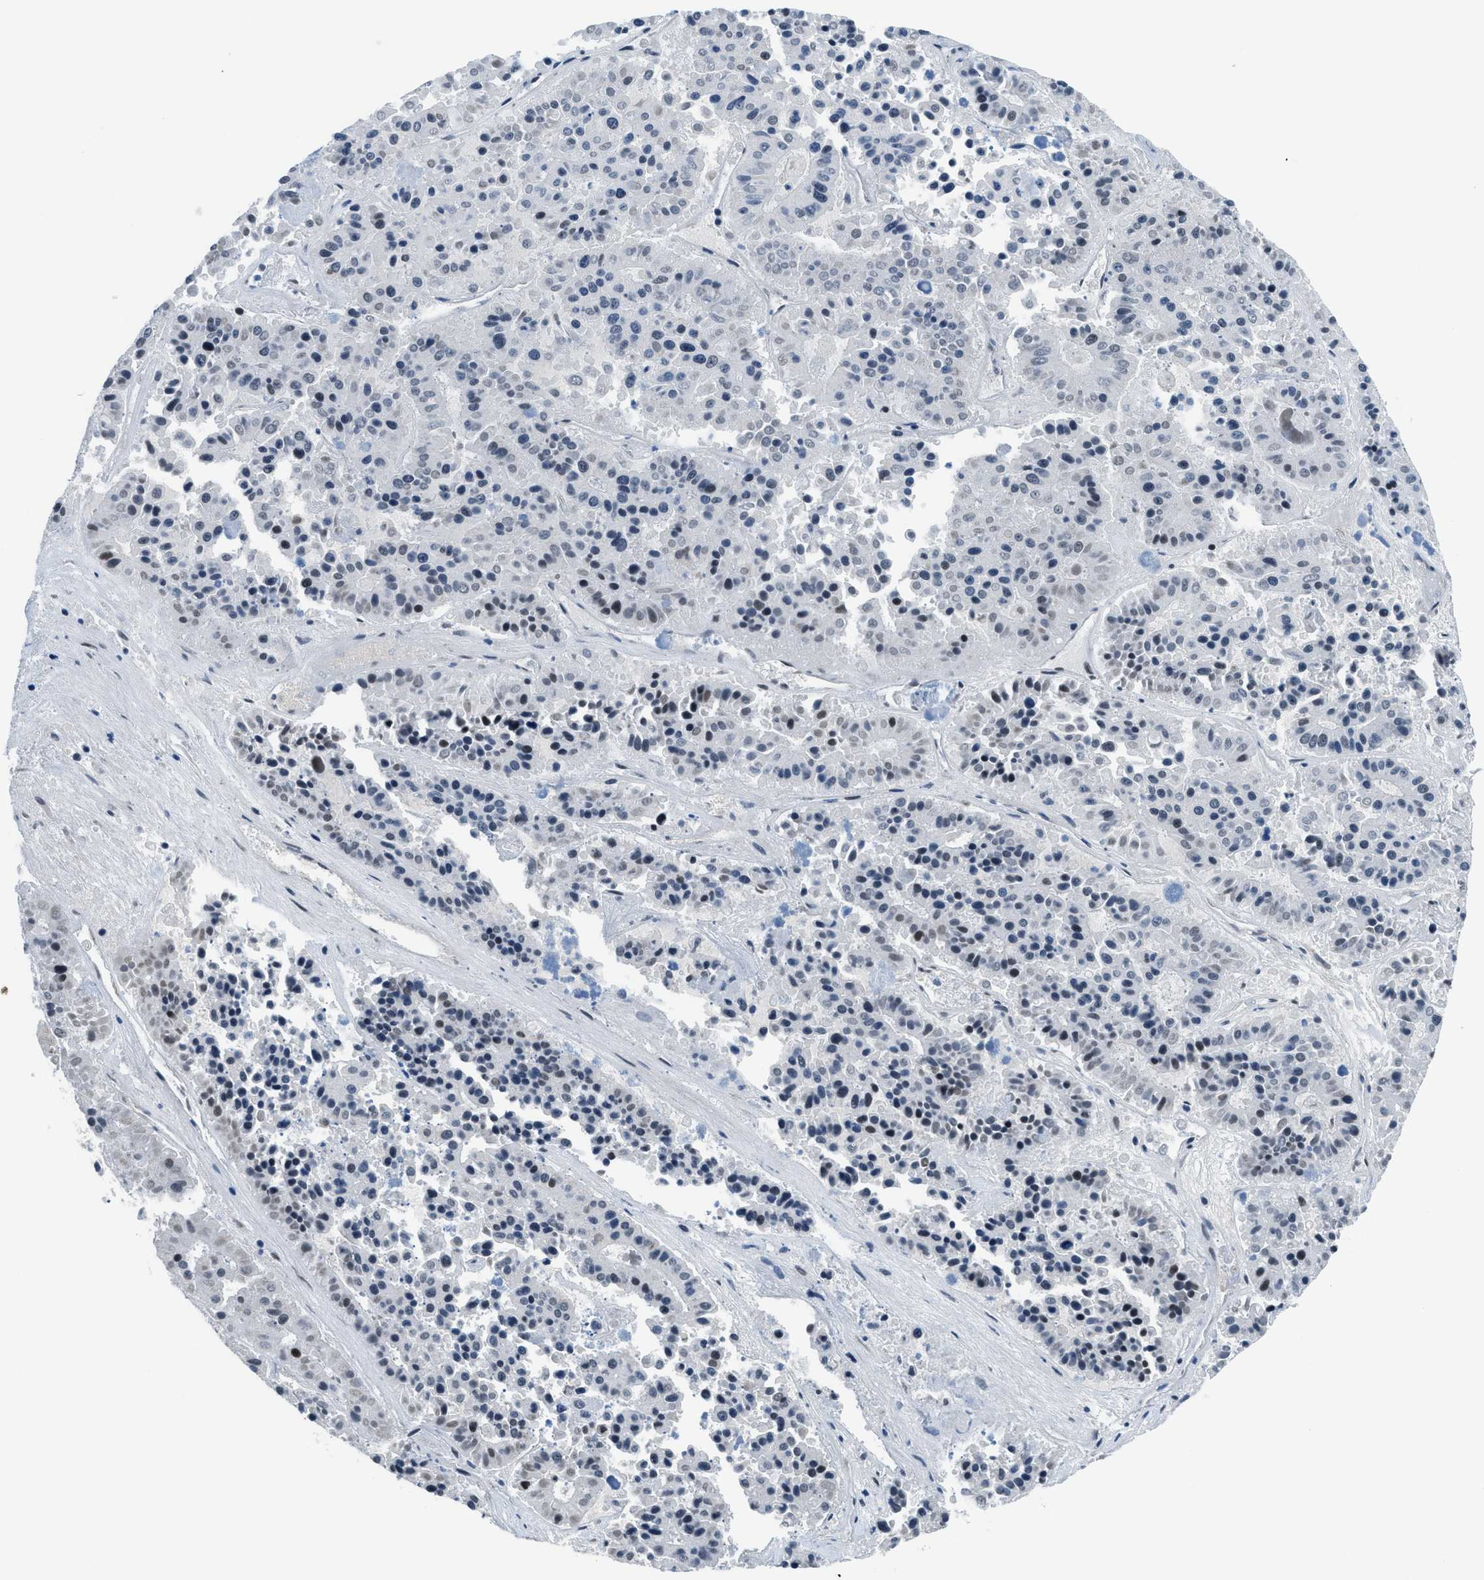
{"staining": {"intensity": "moderate", "quantity": "<25%", "location": "nuclear"}, "tissue": "pancreatic cancer", "cell_type": "Tumor cells", "image_type": "cancer", "snomed": [{"axis": "morphology", "description": "Adenocarcinoma, NOS"}, {"axis": "topography", "description": "Pancreas"}], "caption": "Protein staining of pancreatic adenocarcinoma tissue demonstrates moderate nuclear positivity in about <25% of tumor cells. (Brightfield microscopy of DAB IHC at high magnification).", "gene": "SMARCB1", "patient": {"sex": "male", "age": 50}}